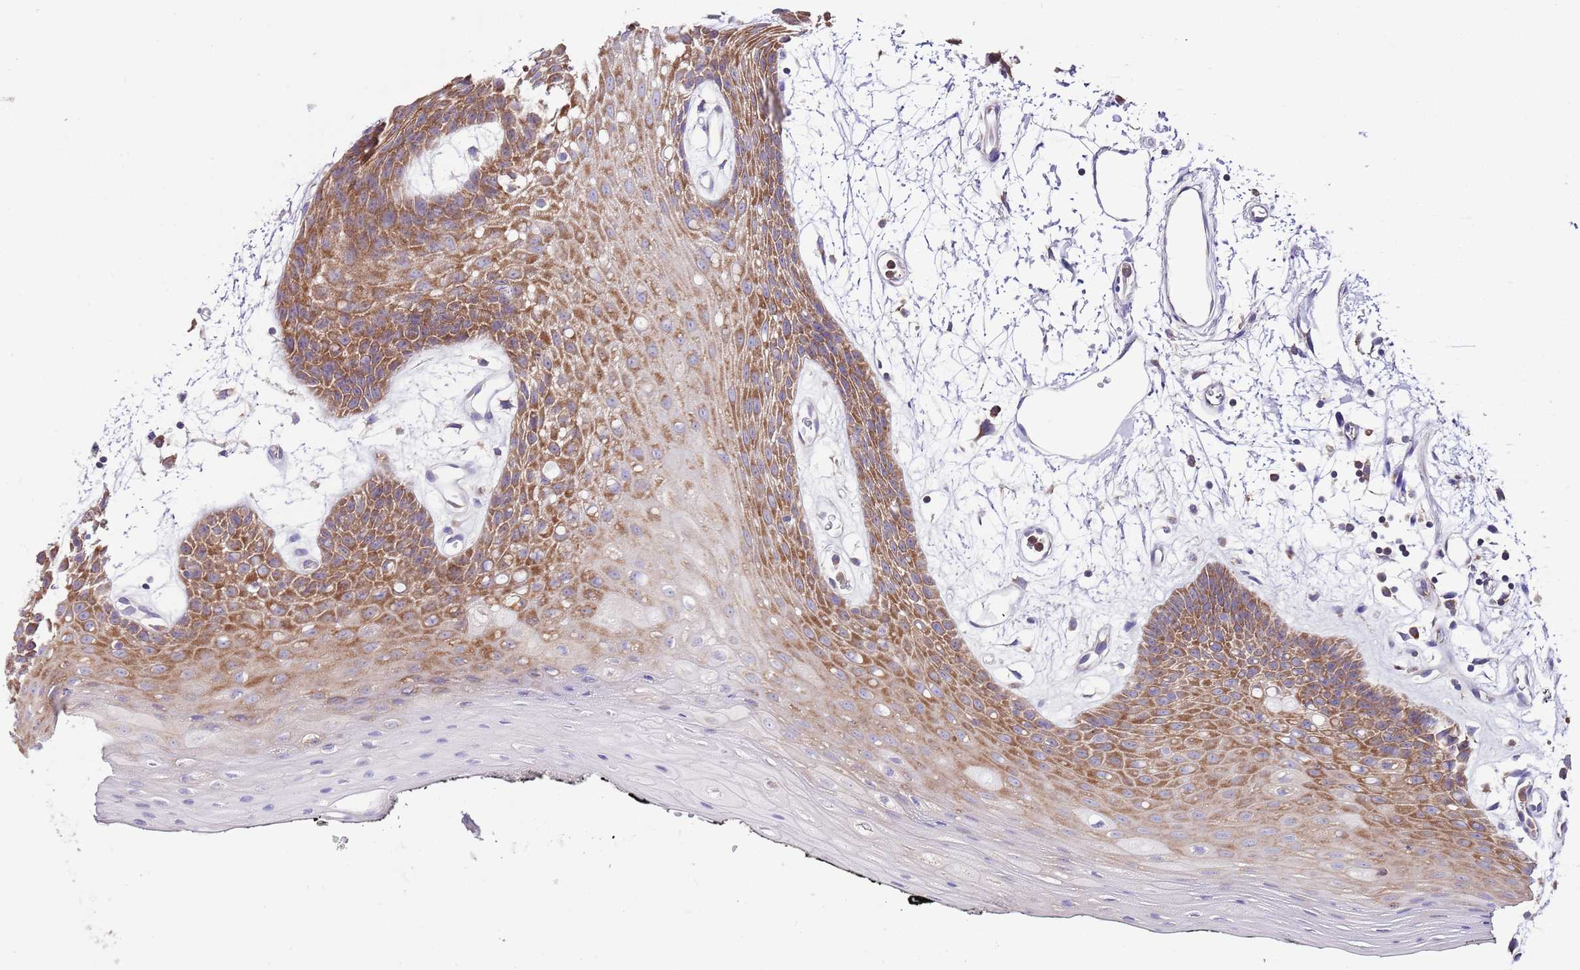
{"staining": {"intensity": "moderate", "quantity": "25%-75%", "location": "cytoplasmic/membranous"}, "tissue": "oral mucosa", "cell_type": "Squamous epithelial cells", "image_type": "normal", "snomed": [{"axis": "morphology", "description": "Normal tissue, NOS"}, {"axis": "topography", "description": "Oral tissue"}, {"axis": "topography", "description": "Tounge, NOS"}], "caption": "Protein staining reveals moderate cytoplasmic/membranous positivity in approximately 25%-75% of squamous epithelial cells in unremarkable oral mucosa.", "gene": "RPS10", "patient": {"sex": "female", "age": 59}}